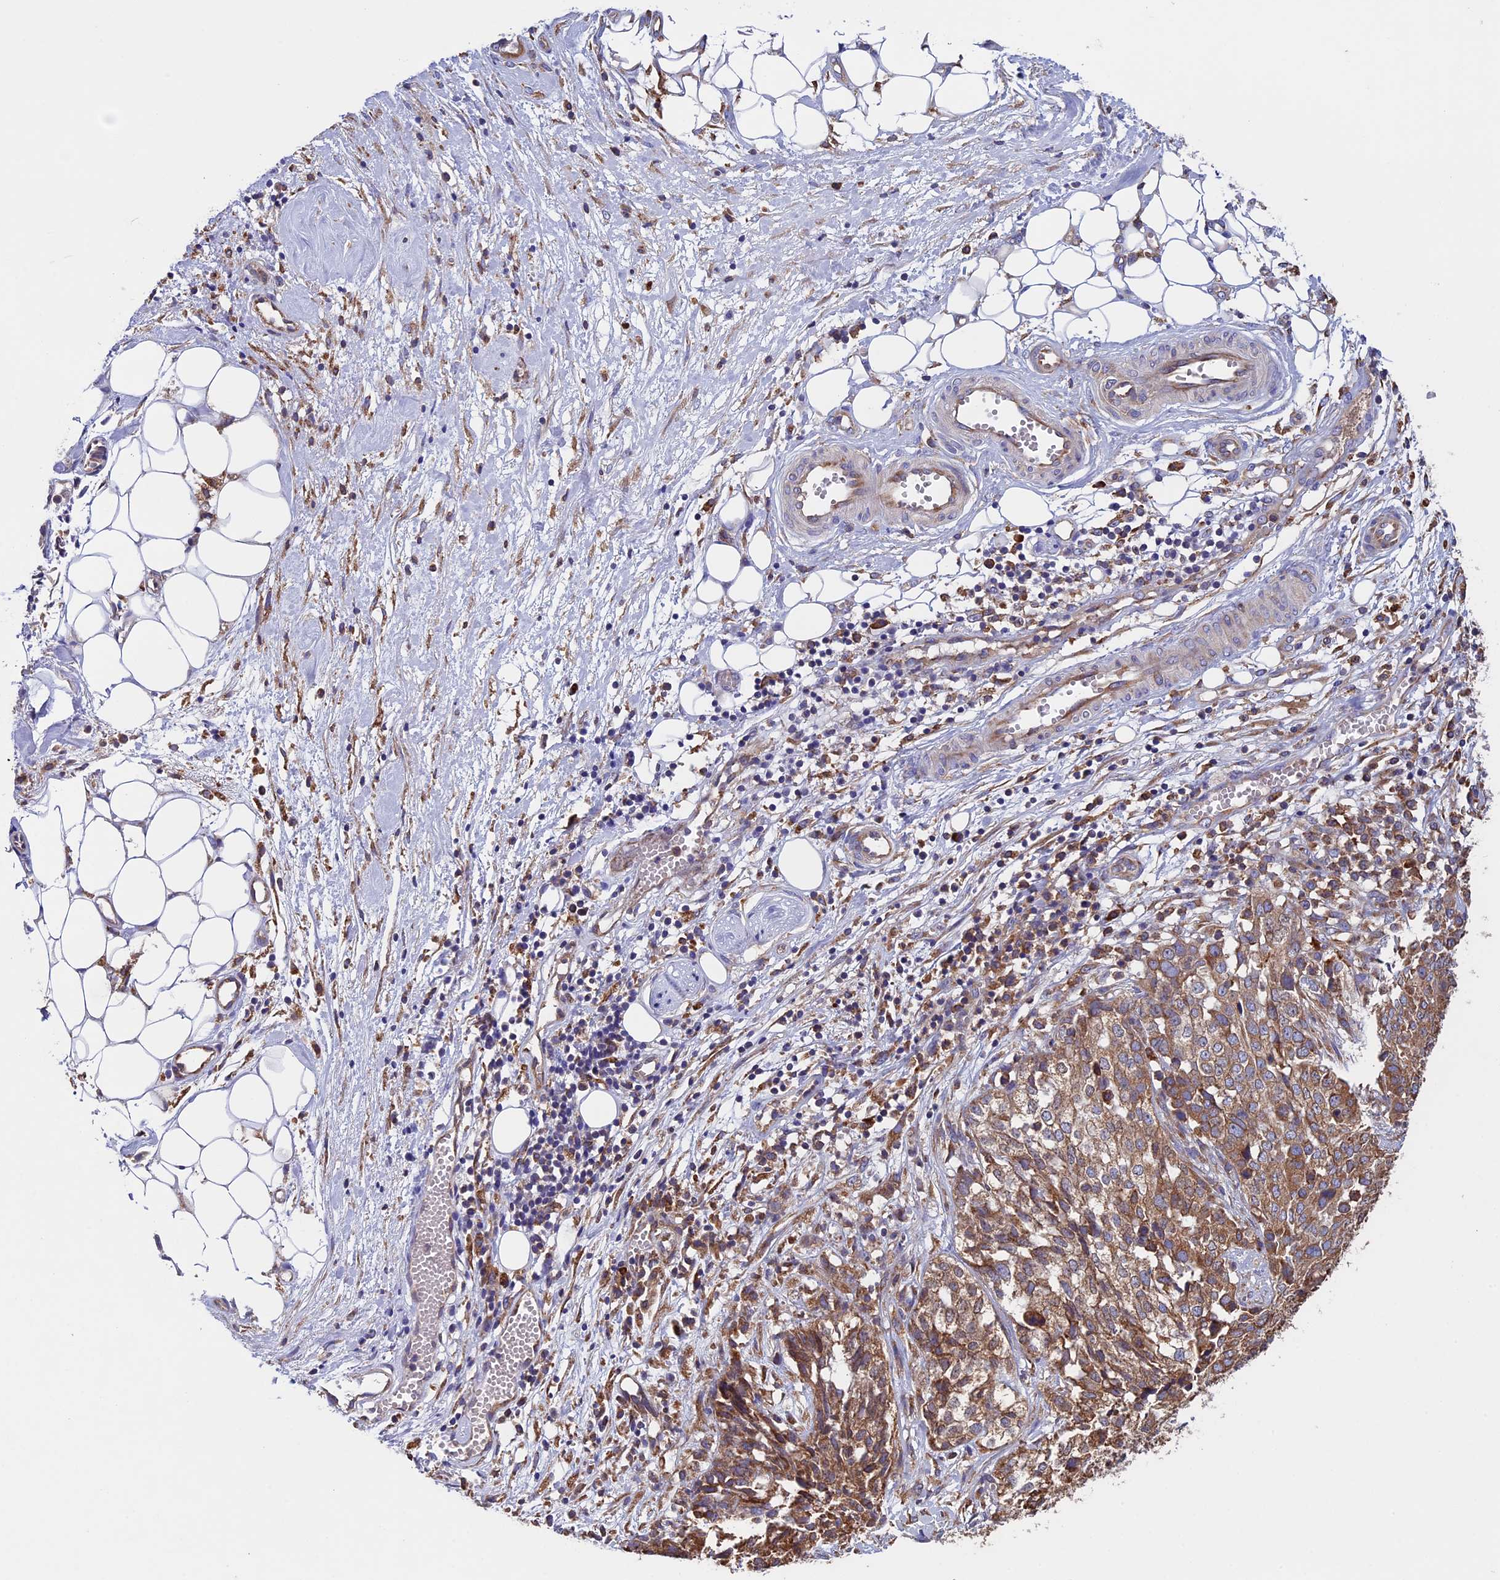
{"staining": {"intensity": "moderate", "quantity": ">75%", "location": "cytoplasmic/membranous"}, "tissue": "ovarian cancer", "cell_type": "Tumor cells", "image_type": "cancer", "snomed": [{"axis": "morphology", "description": "Cystadenocarcinoma, serous, NOS"}, {"axis": "topography", "description": "Soft tissue"}, {"axis": "topography", "description": "Ovary"}], "caption": "An image of ovarian cancer stained for a protein exhibits moderate cytoplasmic/membranous brown staining in tumor cells. (DAB IHC, brown staining for protein, blue staining for nuclei).", "gene": "BTBD3", "patient": {"sex": "female", "age": 57}}